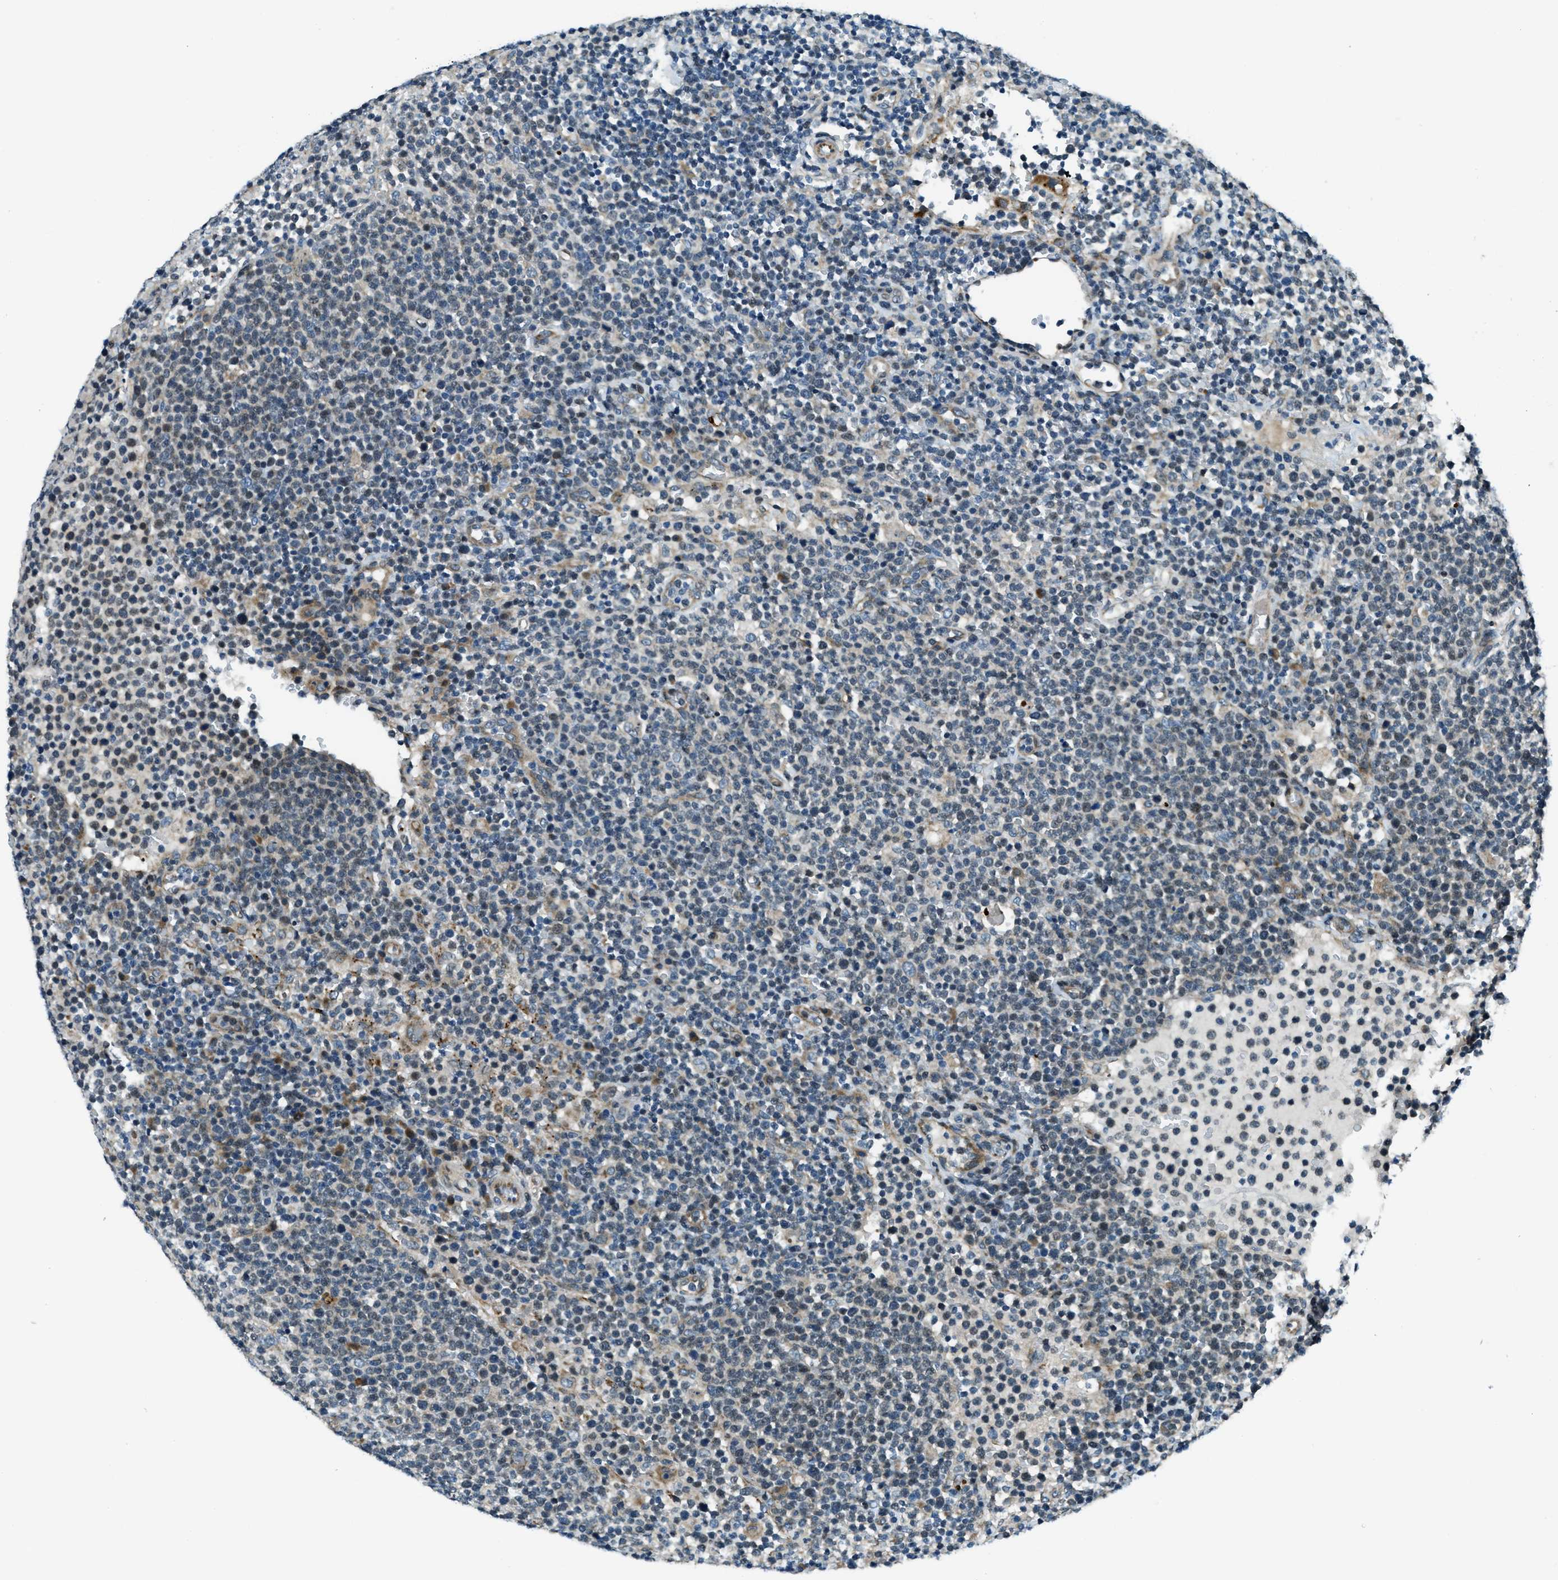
{"staining": {"intensity": "weak", "quantity": "<25%", "location": "cytoplasmic/membranous"}, "tissue": "lymphoma", "cell_type": "Tumor cells", "image_type": "cancer", "snomed": [{"axis": "morphology", "description": "Malignant lymphoma, non-Hodgkin's type, High grade"}, {"axis": "topography", "description": "Lymph node"}], "caption": "A high-resolution histopathology image shows IHC staining of lymphoma, which shows no significant expression in tumor cells.", "gene": "GINM1", "patient": {"sex": "male", "age": 61}}